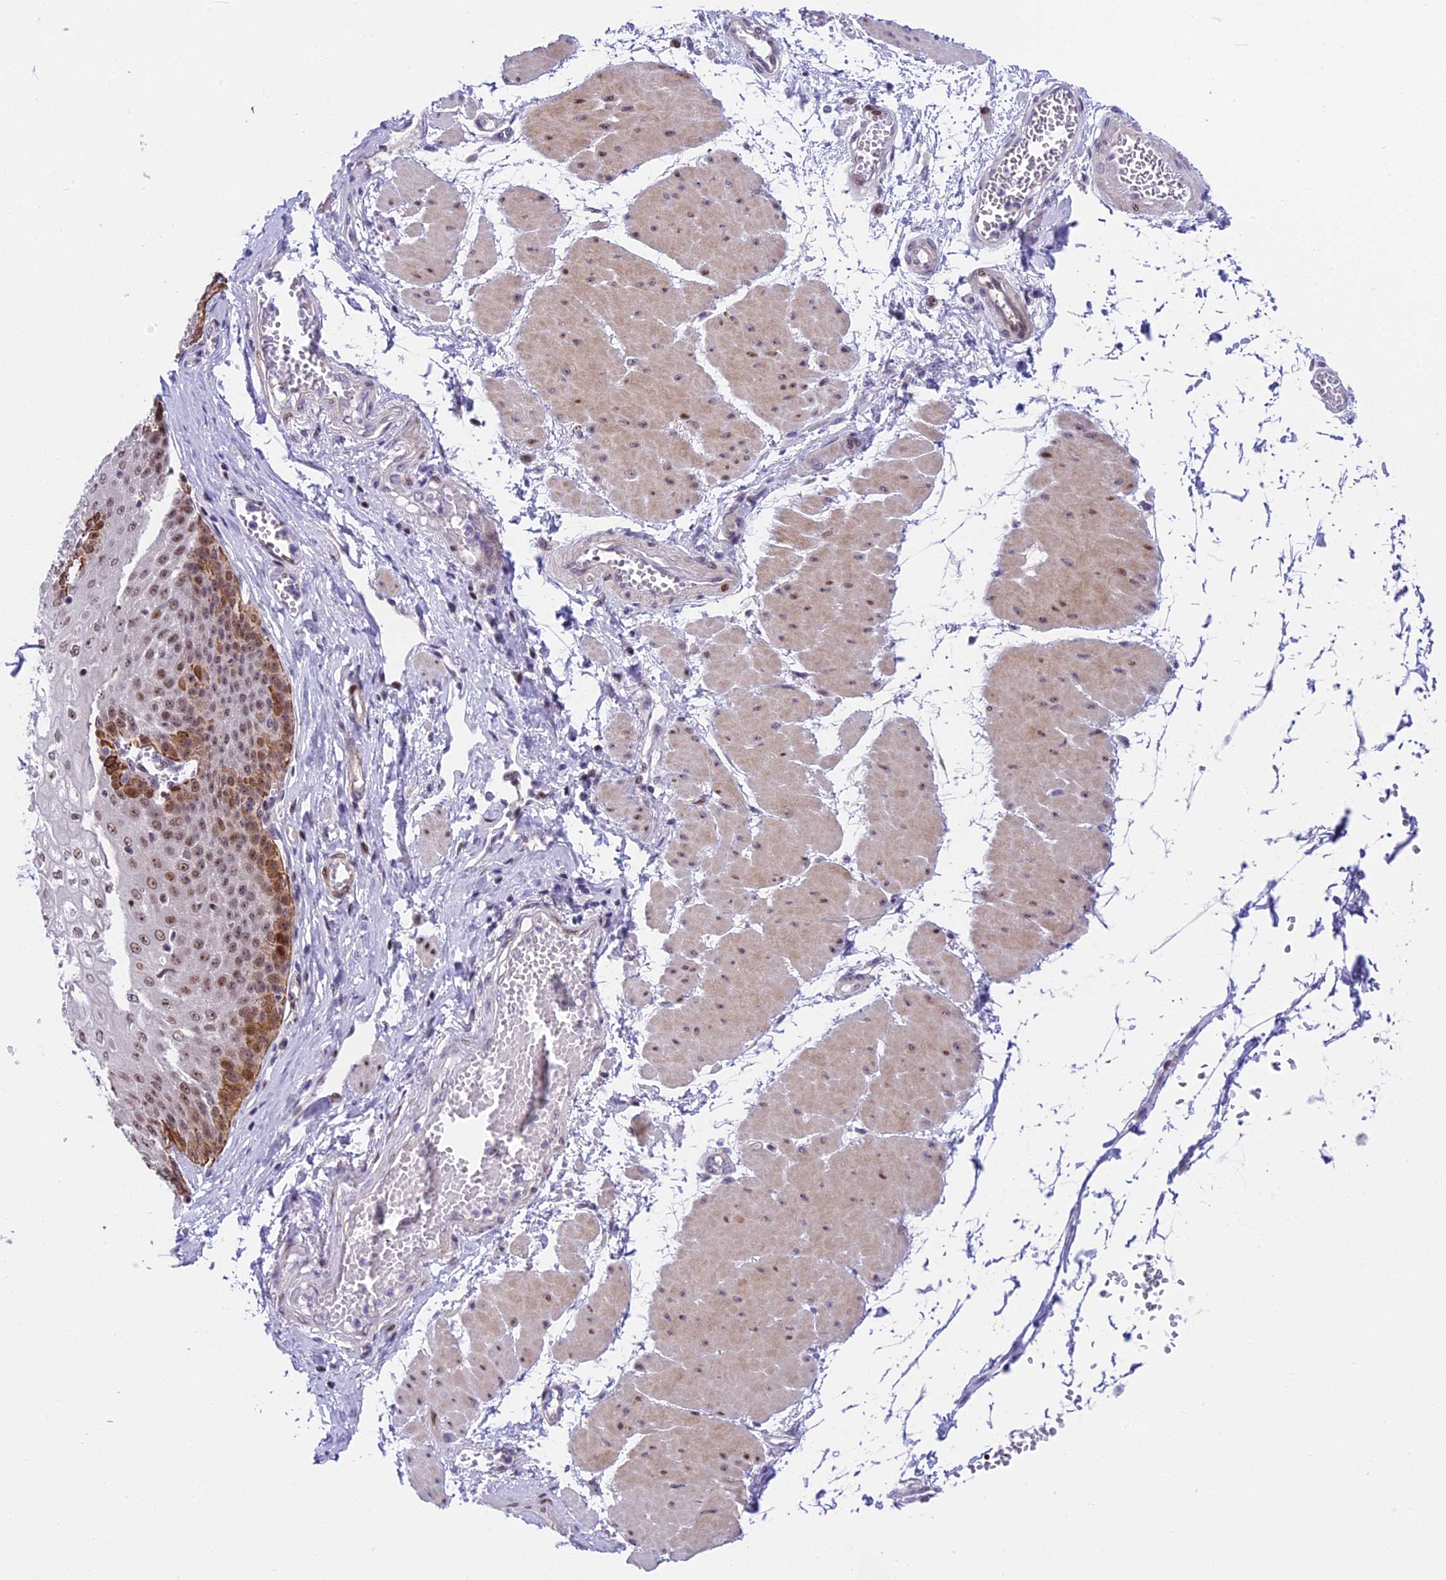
{"staining": {"intensity": "strong", "quantity": "25%-75%", "location": "cytoplasmic/membranous,nuclear"}, "tissue": "esophagus", "cell_type": "Squamous epithelial cells", "image_type": "normal", "snomed": [{"axis": "morphology", "description": "Normal tissue, NOS"}, {"axis": "topography", "description": "Esophagus"}], "caption": "The histopathology image reveals staining of unremarkable esophagus, revealing strong cytoplasmic/membranous,nuclear protein staining (brown color) within squamous epithelial cells.", "gene": "MIDN", "patient": {"sex": "male", "age": 60}}